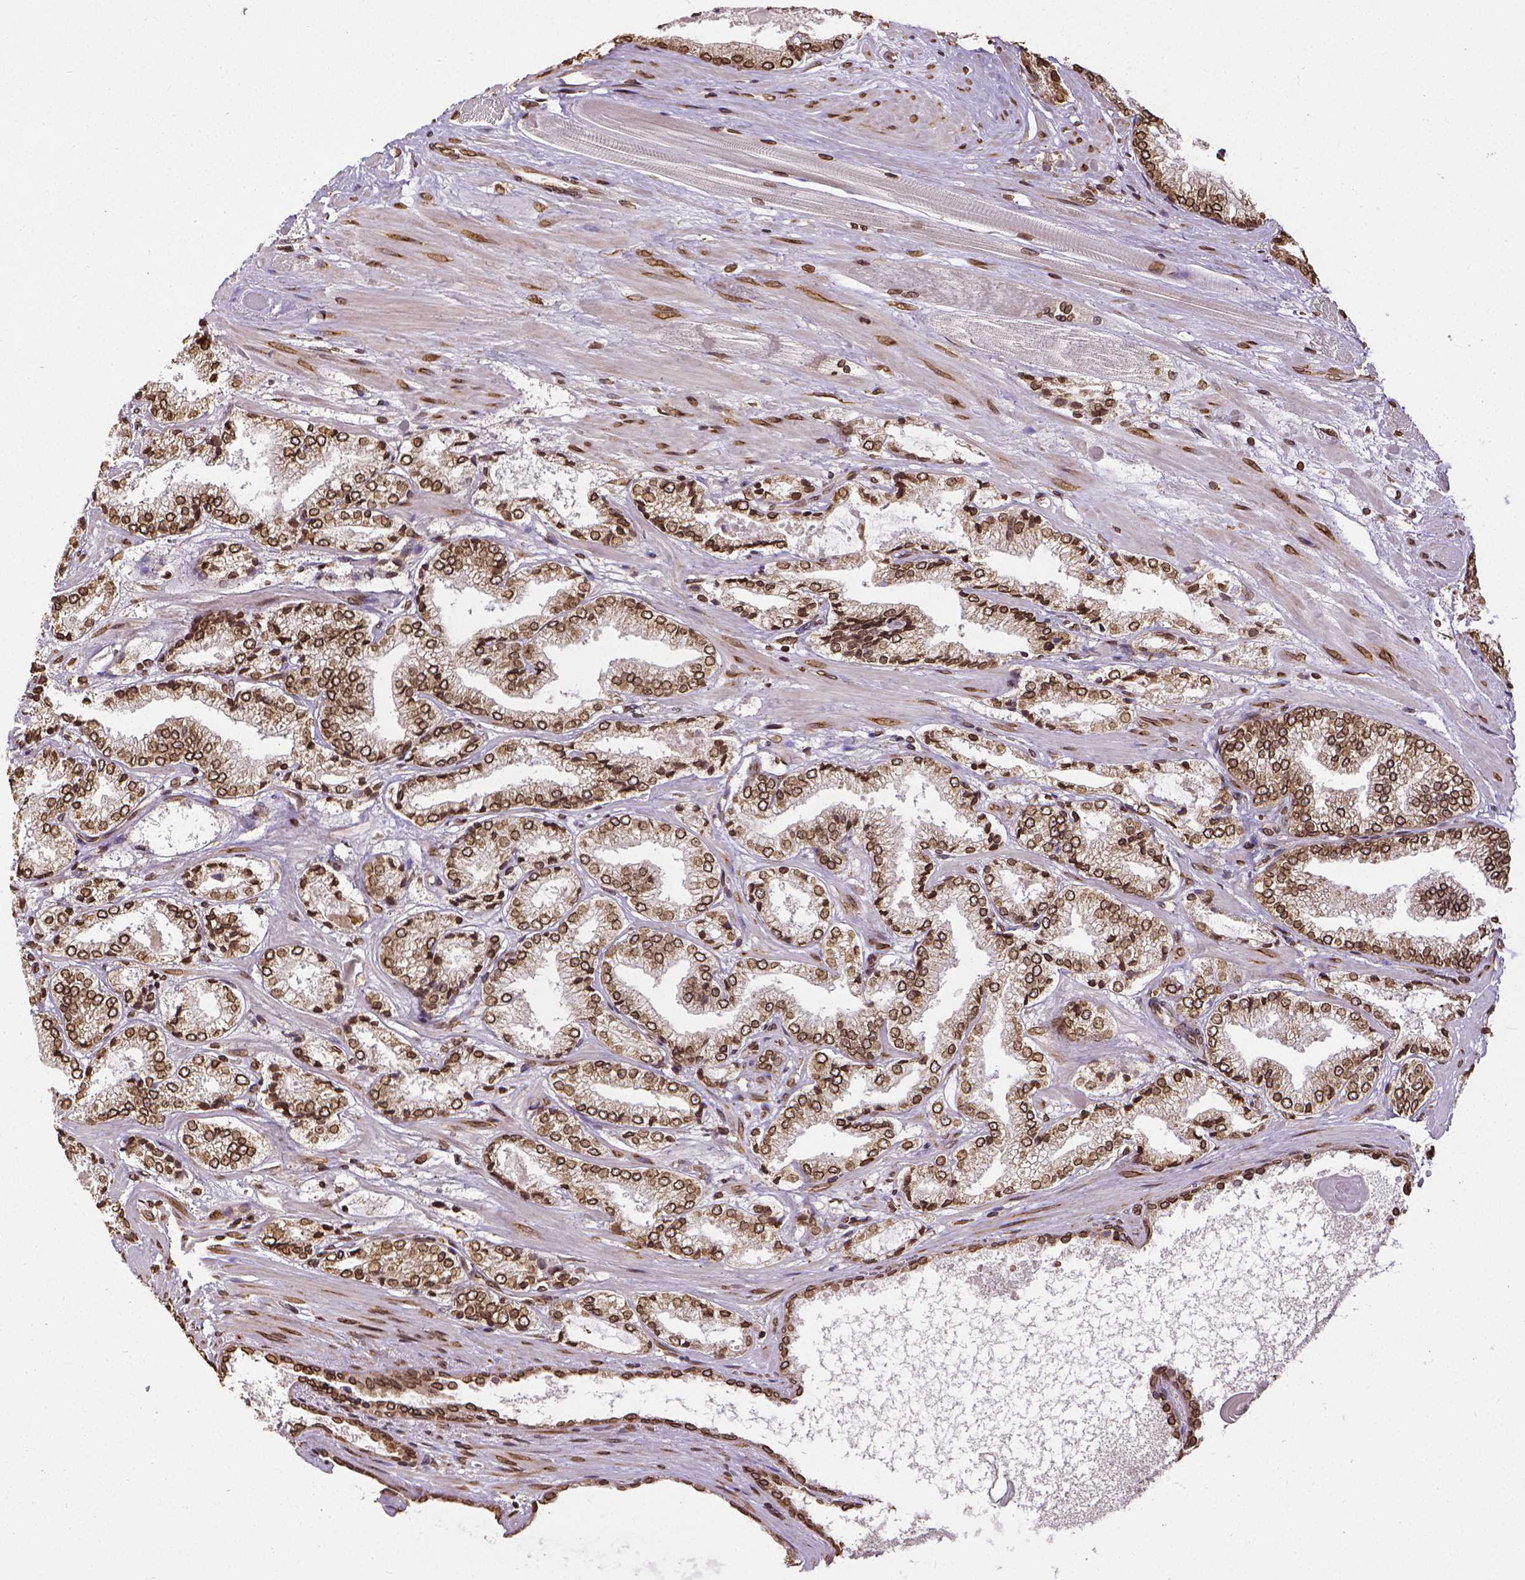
{"staining": {"intensity": "strong", "quantity": ">75%", "location": "cytoplasmic/membranous,nuclear"}, "tissue": "prostate cancer", "cell_type": "Tumor cells", "image_type": "cancer", "snomed": [{"axis": "morphology", "description": "Adenocarcinoma, High grade"}, {"axis": "topography", "description": "Prostate"}], "caption": "Protein analysis of prostate adenocarcinoma (high-grade) tissue demonstrates strong cytoplasmic/membranous and nuclear expression in about >75% of tumor cells. (DAB (3,3'-diaminobenzidine) IHC, brown staining for protein, blue staining for nuclei).", "gene": "MTDH", "patient": {"sex": "male", "age": 64}}